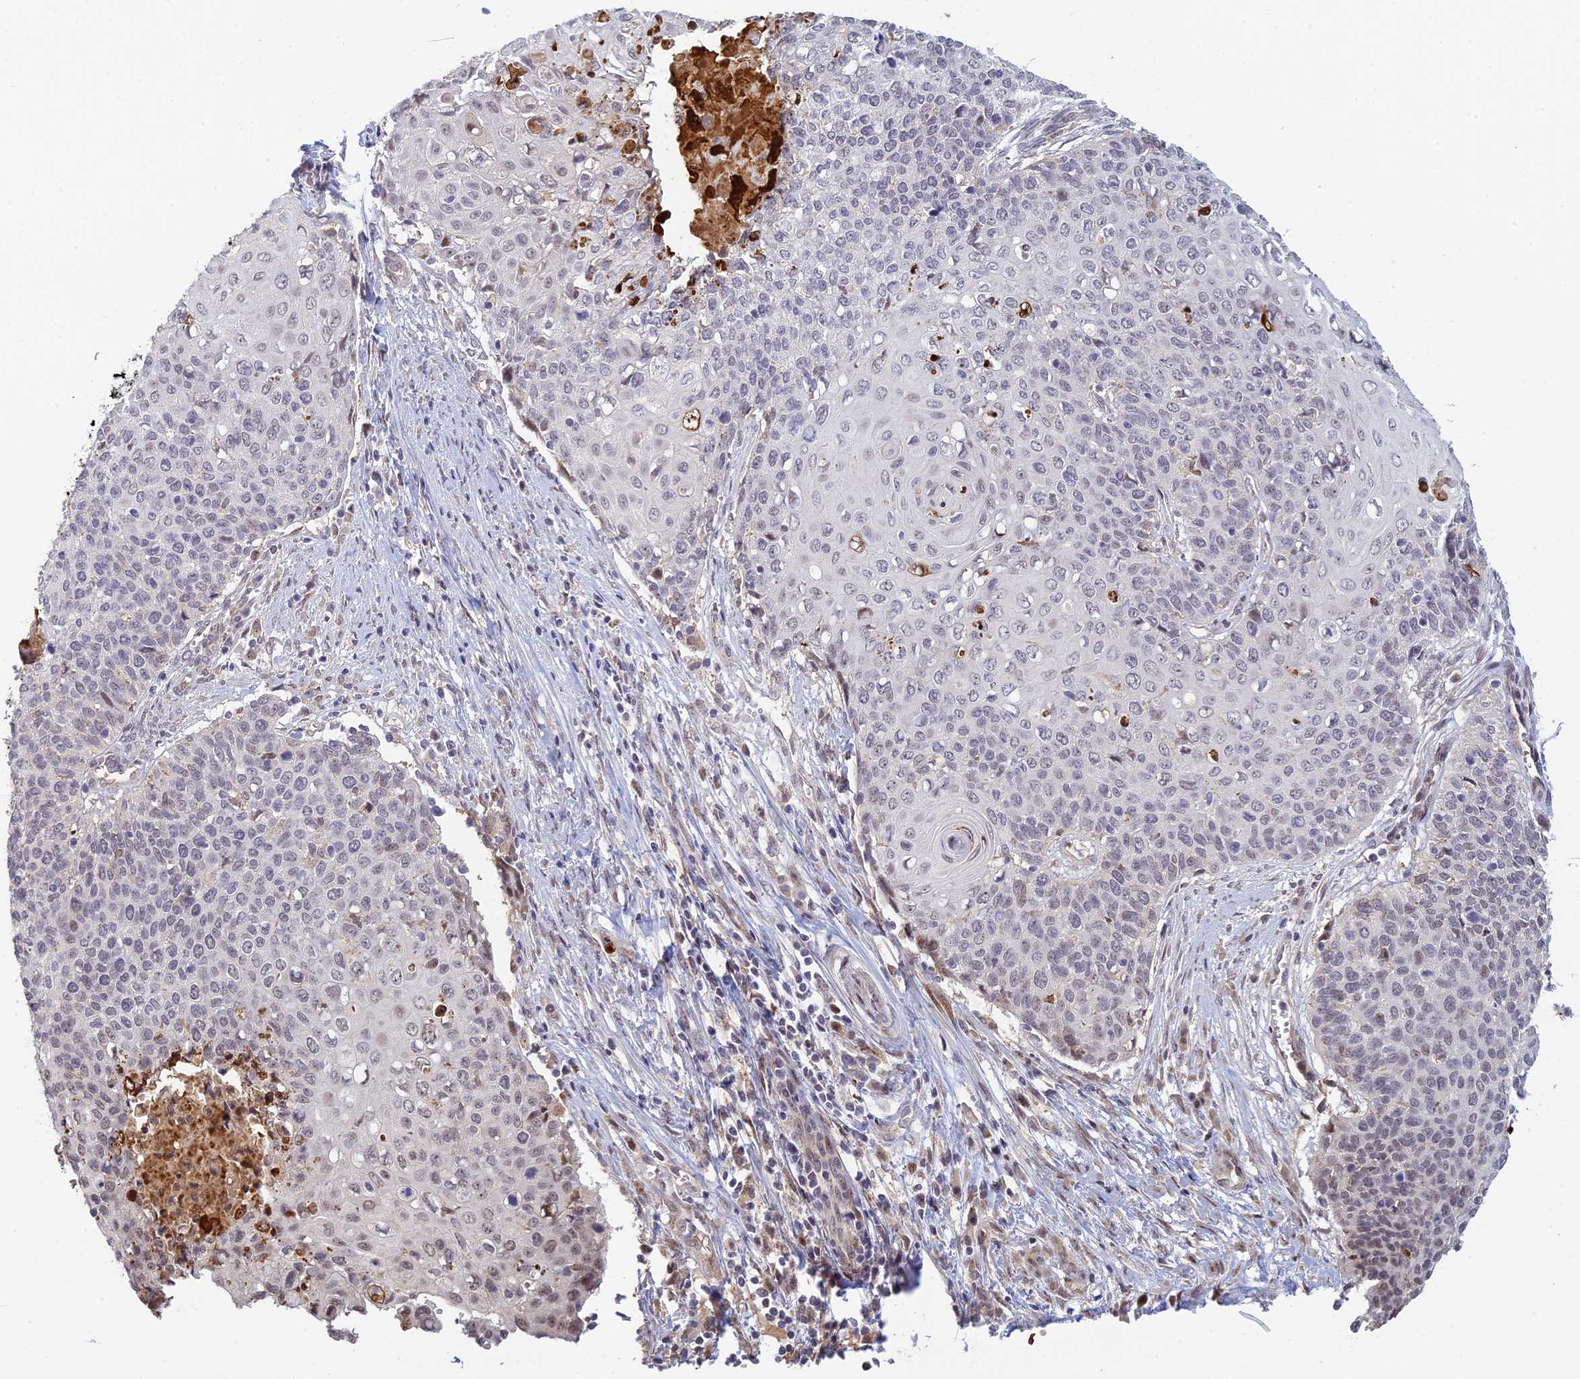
{"staining": {"intensity": "weak", "quantity": "<25%", "location": "nuclear"}, "tissue": "cervical cancer", "cell_type": "Tumor cells", "image_type": "cancer", "snomed": [{"axis": "morphology", "description": "Squamous cell carcinoma, NOS"}, {"axis": "topography", "description": "Cervix"}], "caption": "Immunohistochemistry histopathology image of neoplastic tissue: squamous cell carcinoma (cervical) stained with DAB demonstrates no significant protein positivity in tumor cells. (Brightfield microscopy of DAB (3,3'-diaminobenzidine) immunohistochemistry (IHC) at high magnification).", "gene": "UFSP2", "patient": {"sex": "female", "age": 39}}